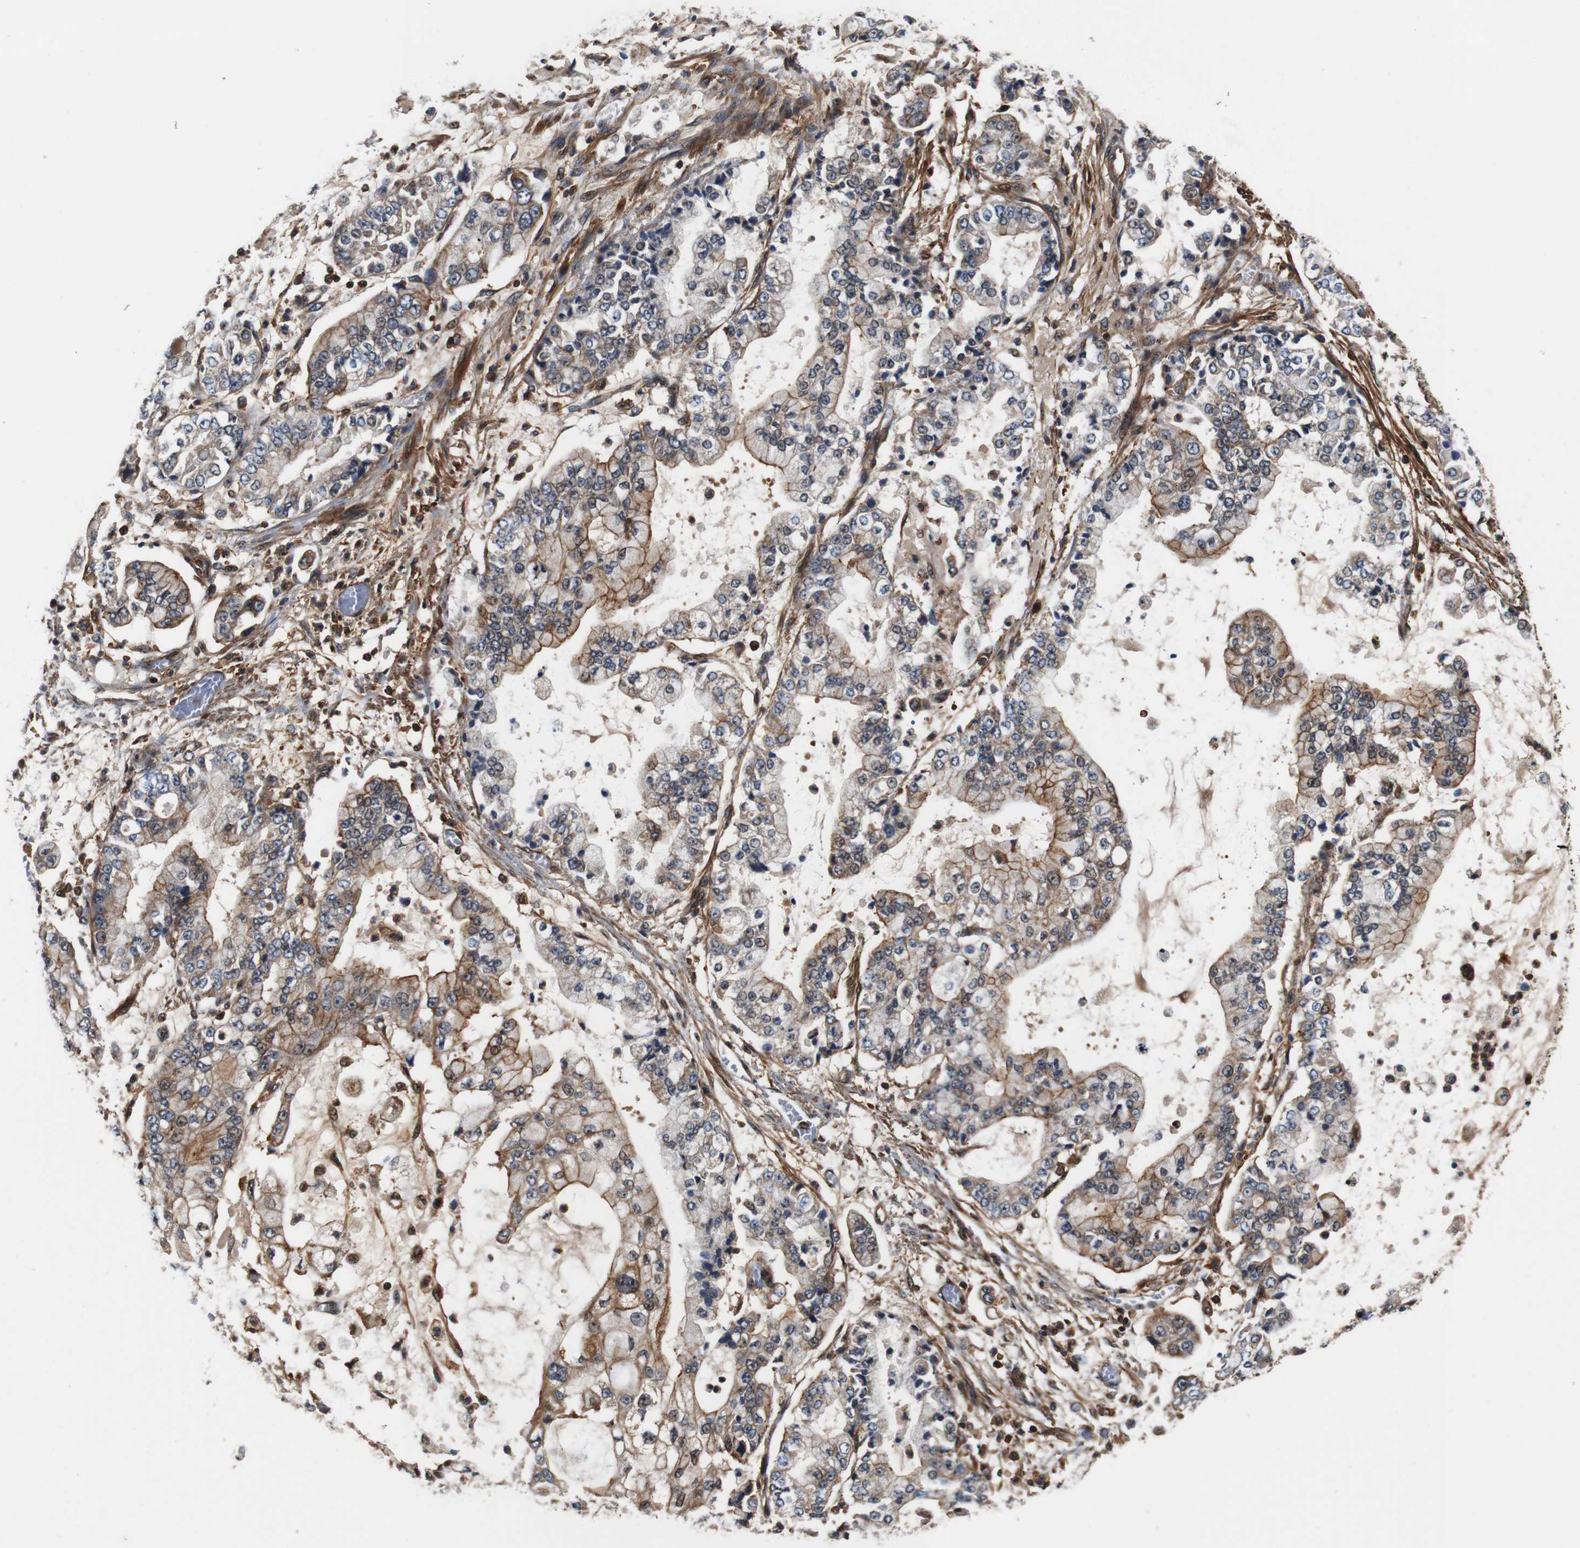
{"staining": {"intensity": "moderate", "quantity": "25%-75%", "location": "cytoplasmic/membranous"}, "tissue": "stomach cancer", "cell_type": "Tumor cells", "image_type": "cancer", "snomed": [{"axis": "morphology", "description": "Adenocarcinoma, NOS"}, {"axis": "topography", "description": "Stomach"}], "caption": "Moderate cytoplasmic/membranous positivity is appreciated in approximately 25%-75% of tumor cells in adenocarcinoma (stomach).", "gene": "LRP4", "patient": {"sex": "male", "age": 76}}